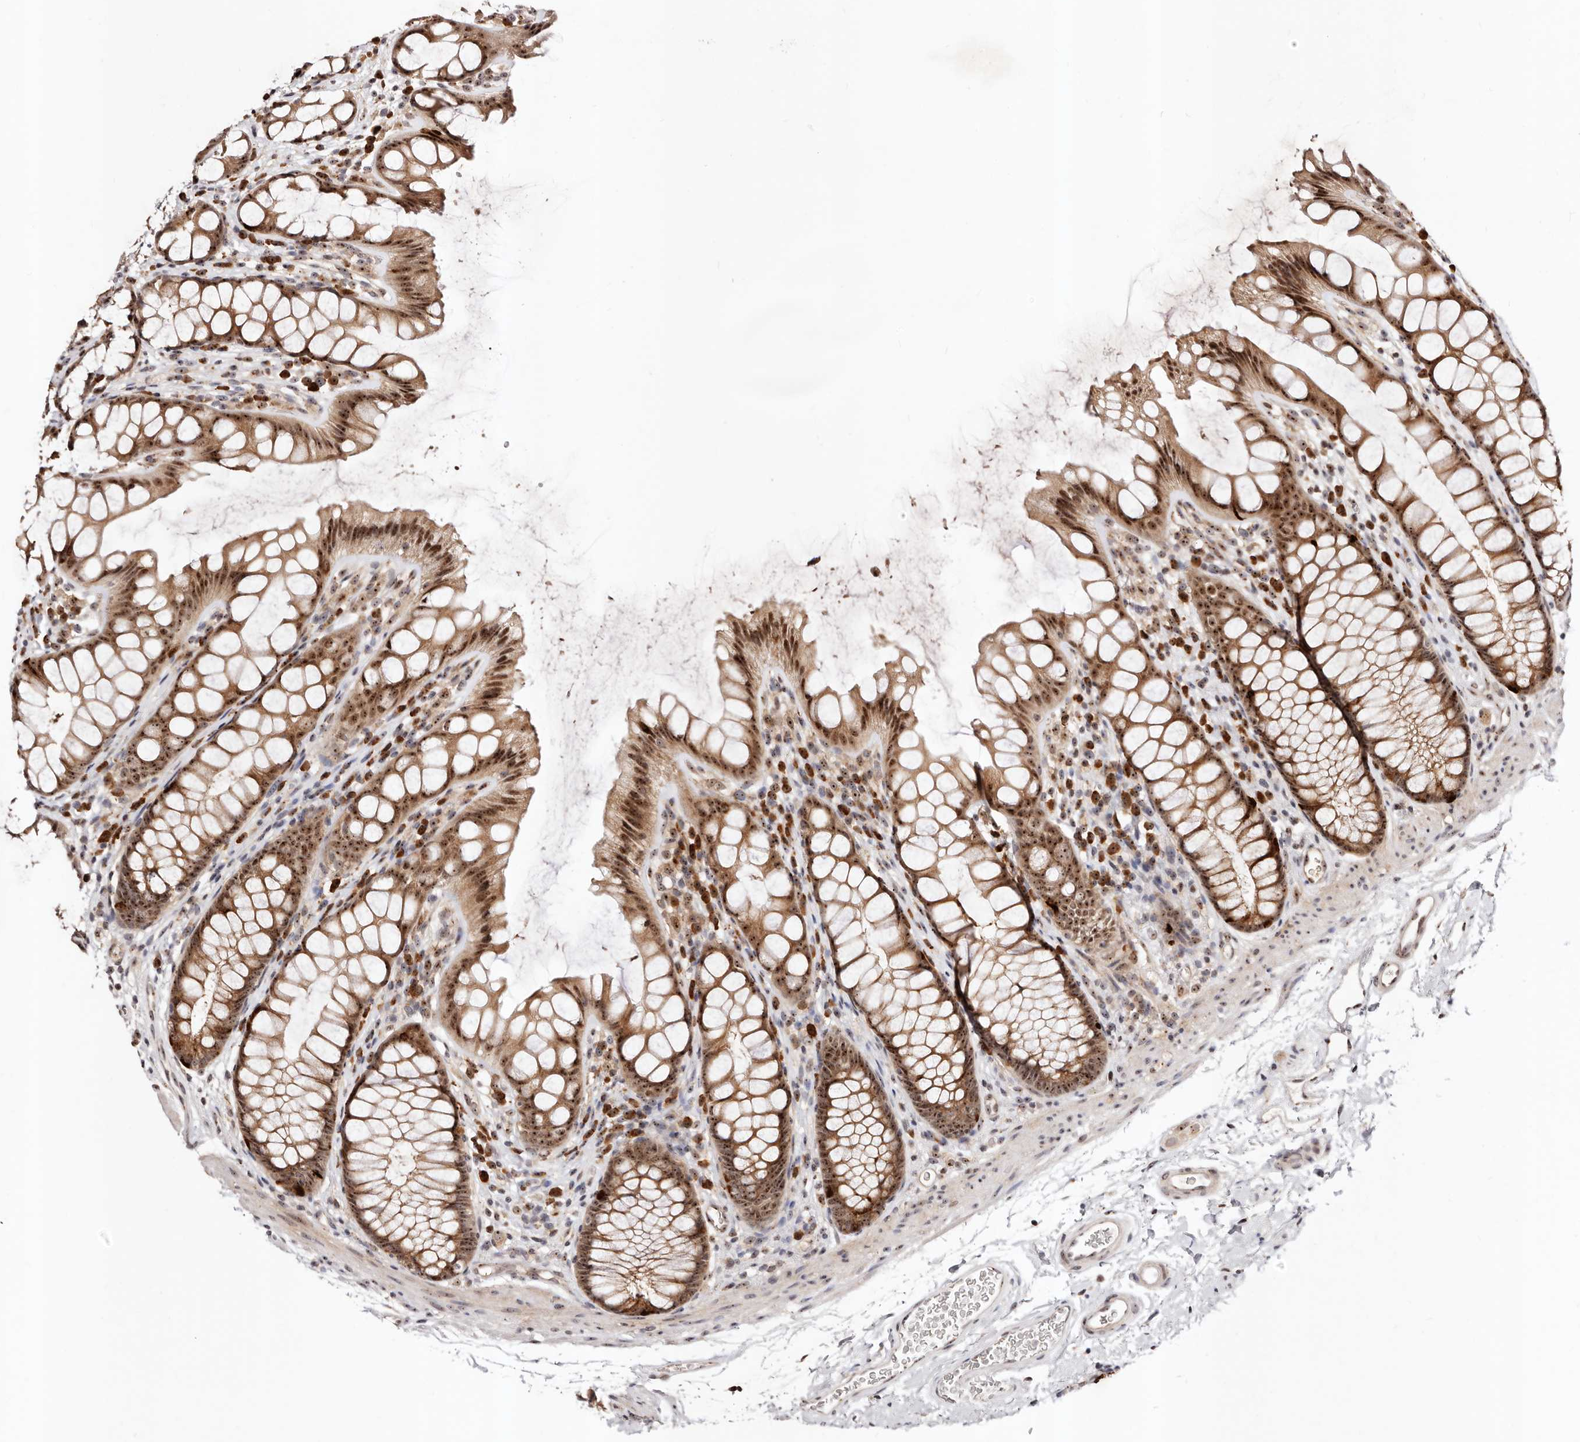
{"staining": {"intensity": "strong", "quantity": ">75%", "location": "cytoplasmic/membranous,nuclear"}, "tissue": "rectum", "cell_type": "Glandular cells", "image_type": "normal", "snomed": [{"axis": "morphology", "description": "Normal tissue, NOS"}, {"axis": "topography", "description": "Rectum"}], "caption": "Protein staining of unremarkable rectum exhibits strong cytoplasmic/membranous,nuclear expression in approximately >75% of glandular cells. The staining is performed using DAB (3,3'-diaminobenzidine) brown chromogen to label protein expression. The nuclei are counter-stained blue using hematoxylin.", "gene": "APOL6", "patient": {"sex": "female", "age": 65}}